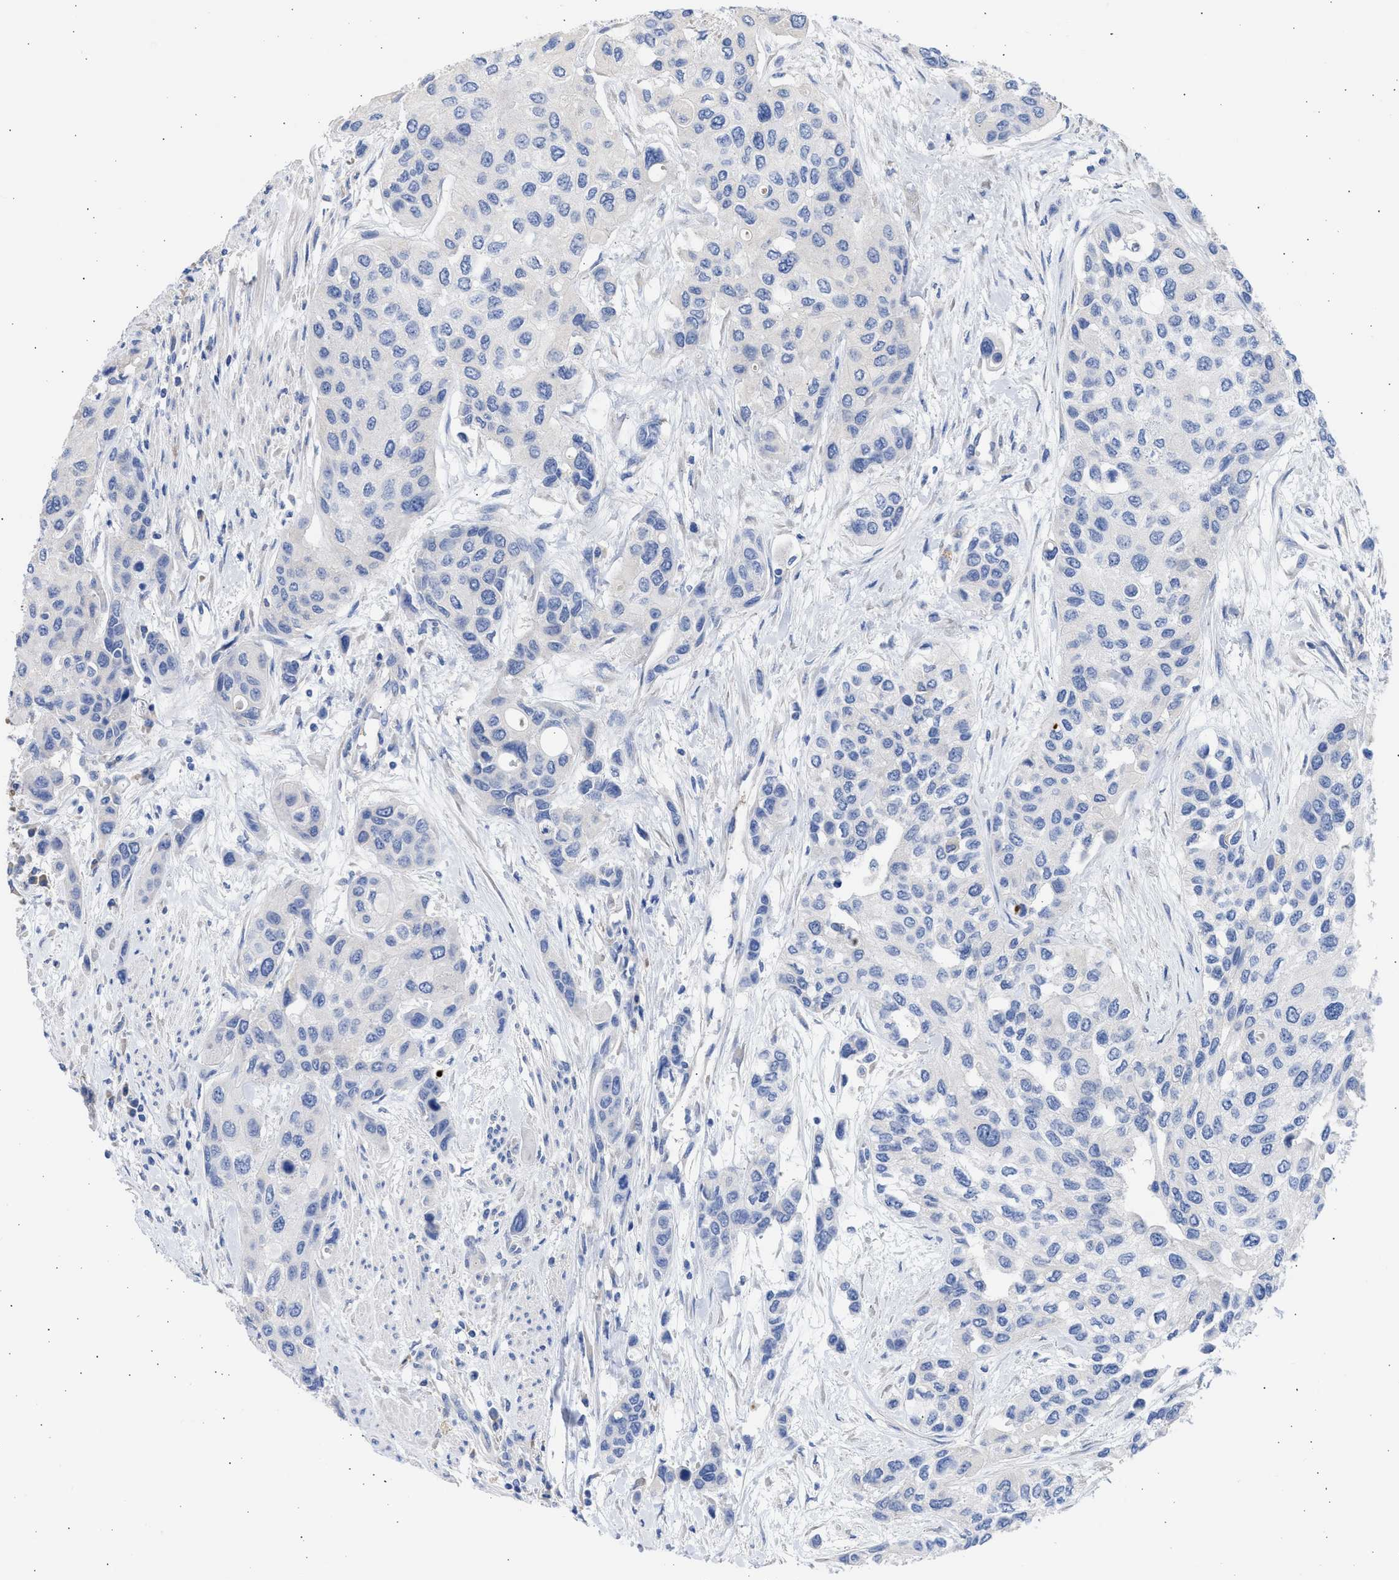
{"staining": {"intensity": "negative", "quantity": "none", "location": "none"}, "tissue": "urothelial cancer", "cell_type": "Tumor cells", "image_type": "cancer", "snomed": [{"axis": "morphology", "description": "Urothelial carcinoma, High grade"}, {"axis": "topography", "description": "Urinary bladder"}], "caption": "Tumor cells show no significant protein staining in urothelial cancer. (Stains: DAB immunohistochemistry (IHC) with hematoxylin counter stain, Microscopy: brightfield microscopy at high magnification).", "gene": "RSPH1", "patient": {"sex": "female", "age": 56}}